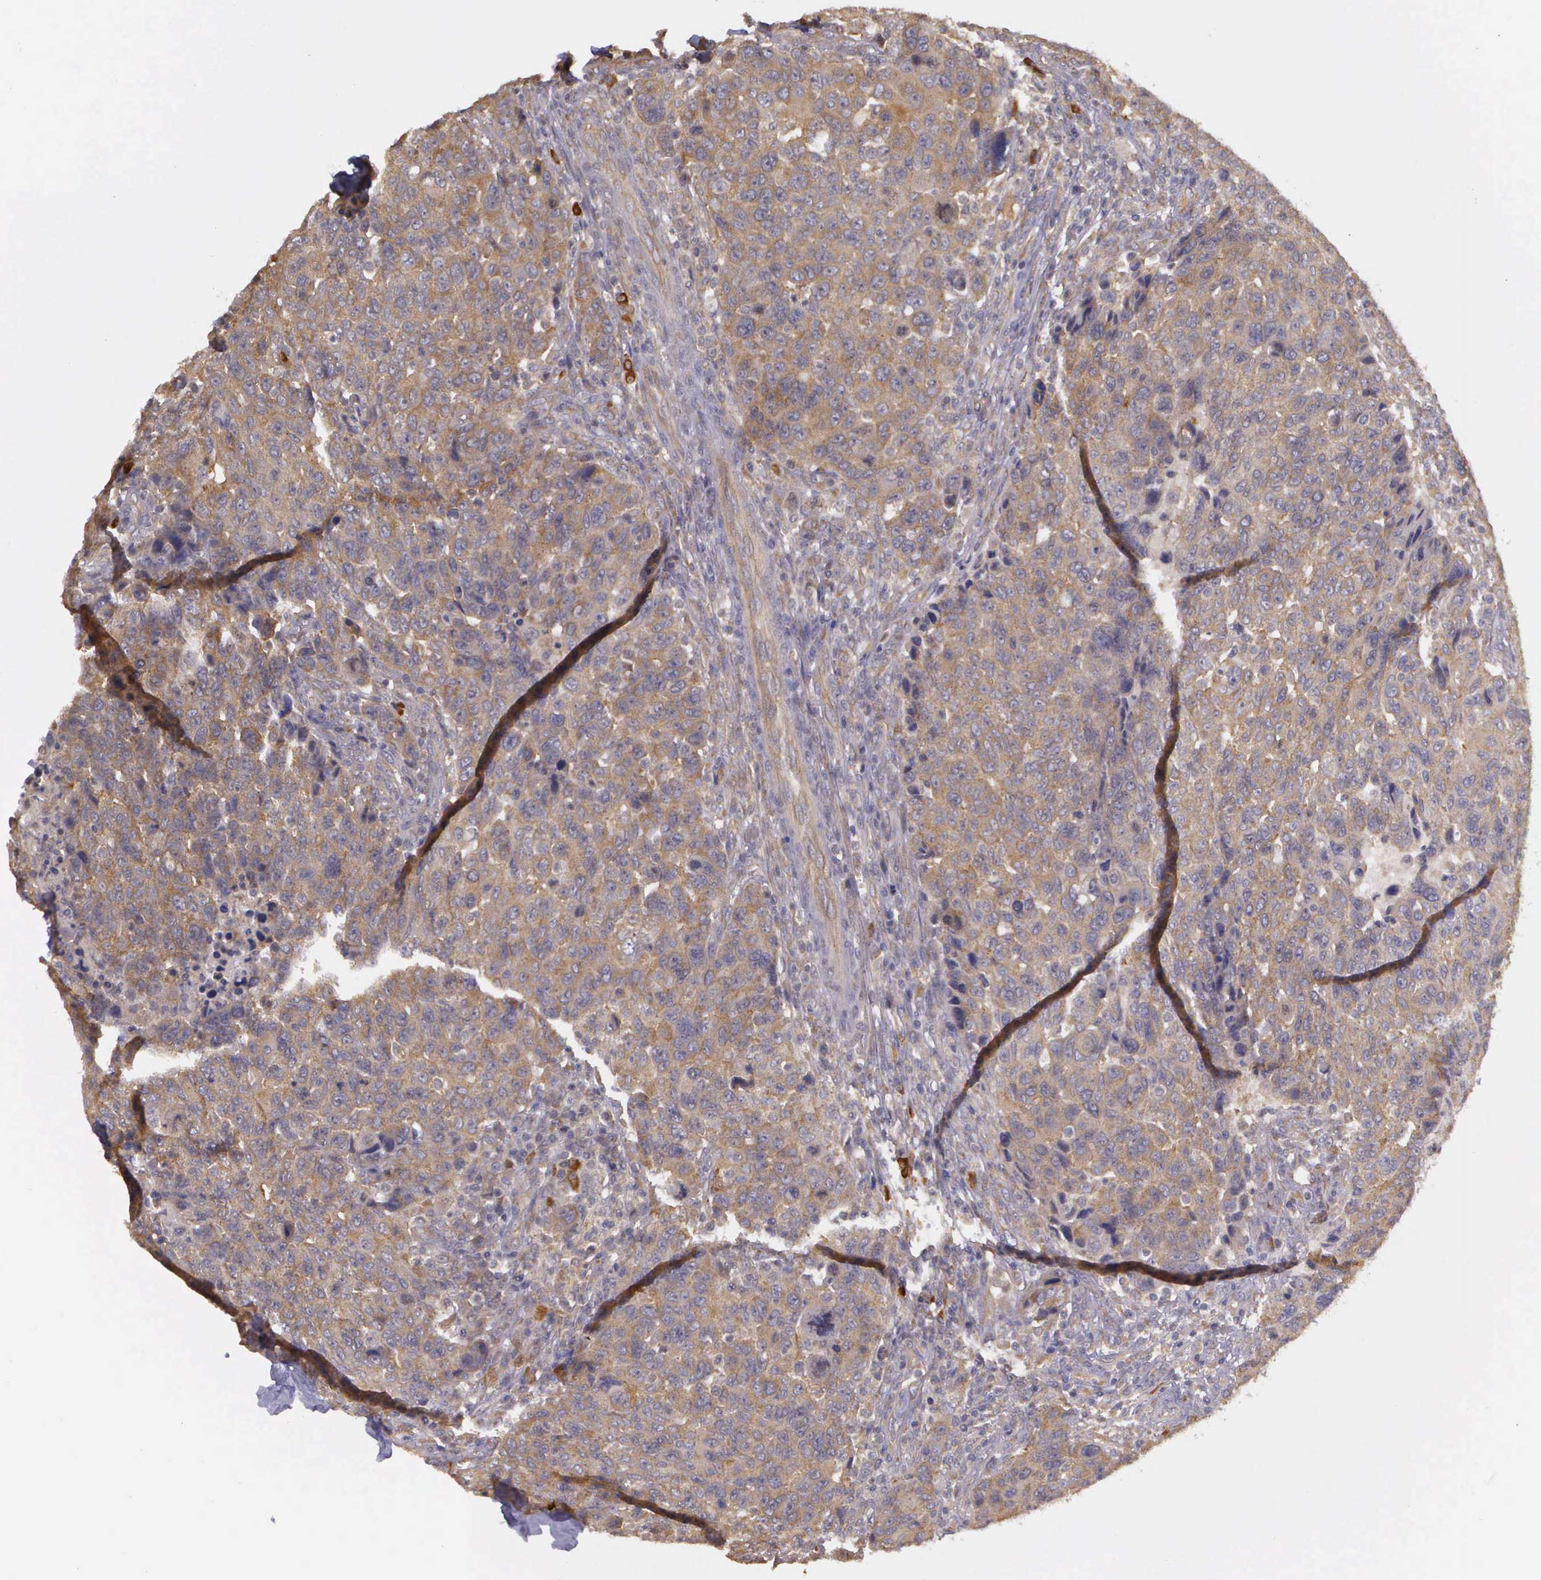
{"staining": {"intensity": "moderate", "quantity": ">75%", "location": "cytoplasmic/membranous"}, "tissue": "breast cancer", "cell_type": "Tumor cells", "image_type": "cancer", "snomed": [{"axis": "morphology", "description": "Duct carcinoma"}, {"axis": "topography", "description": "Breast"}], "caption": "Breast cancer (intraductal carcinoma) tissue demonstrates moderate cytoplasmic/membranous staining in about >75% of tumor cells, visualized by immunohistochemistry. Immunohistochemistry stains the protein of interest in brown and the nuclei are stained blue.", "gene": "EIF5", "patient": {"sex": "female", "age": 37}}